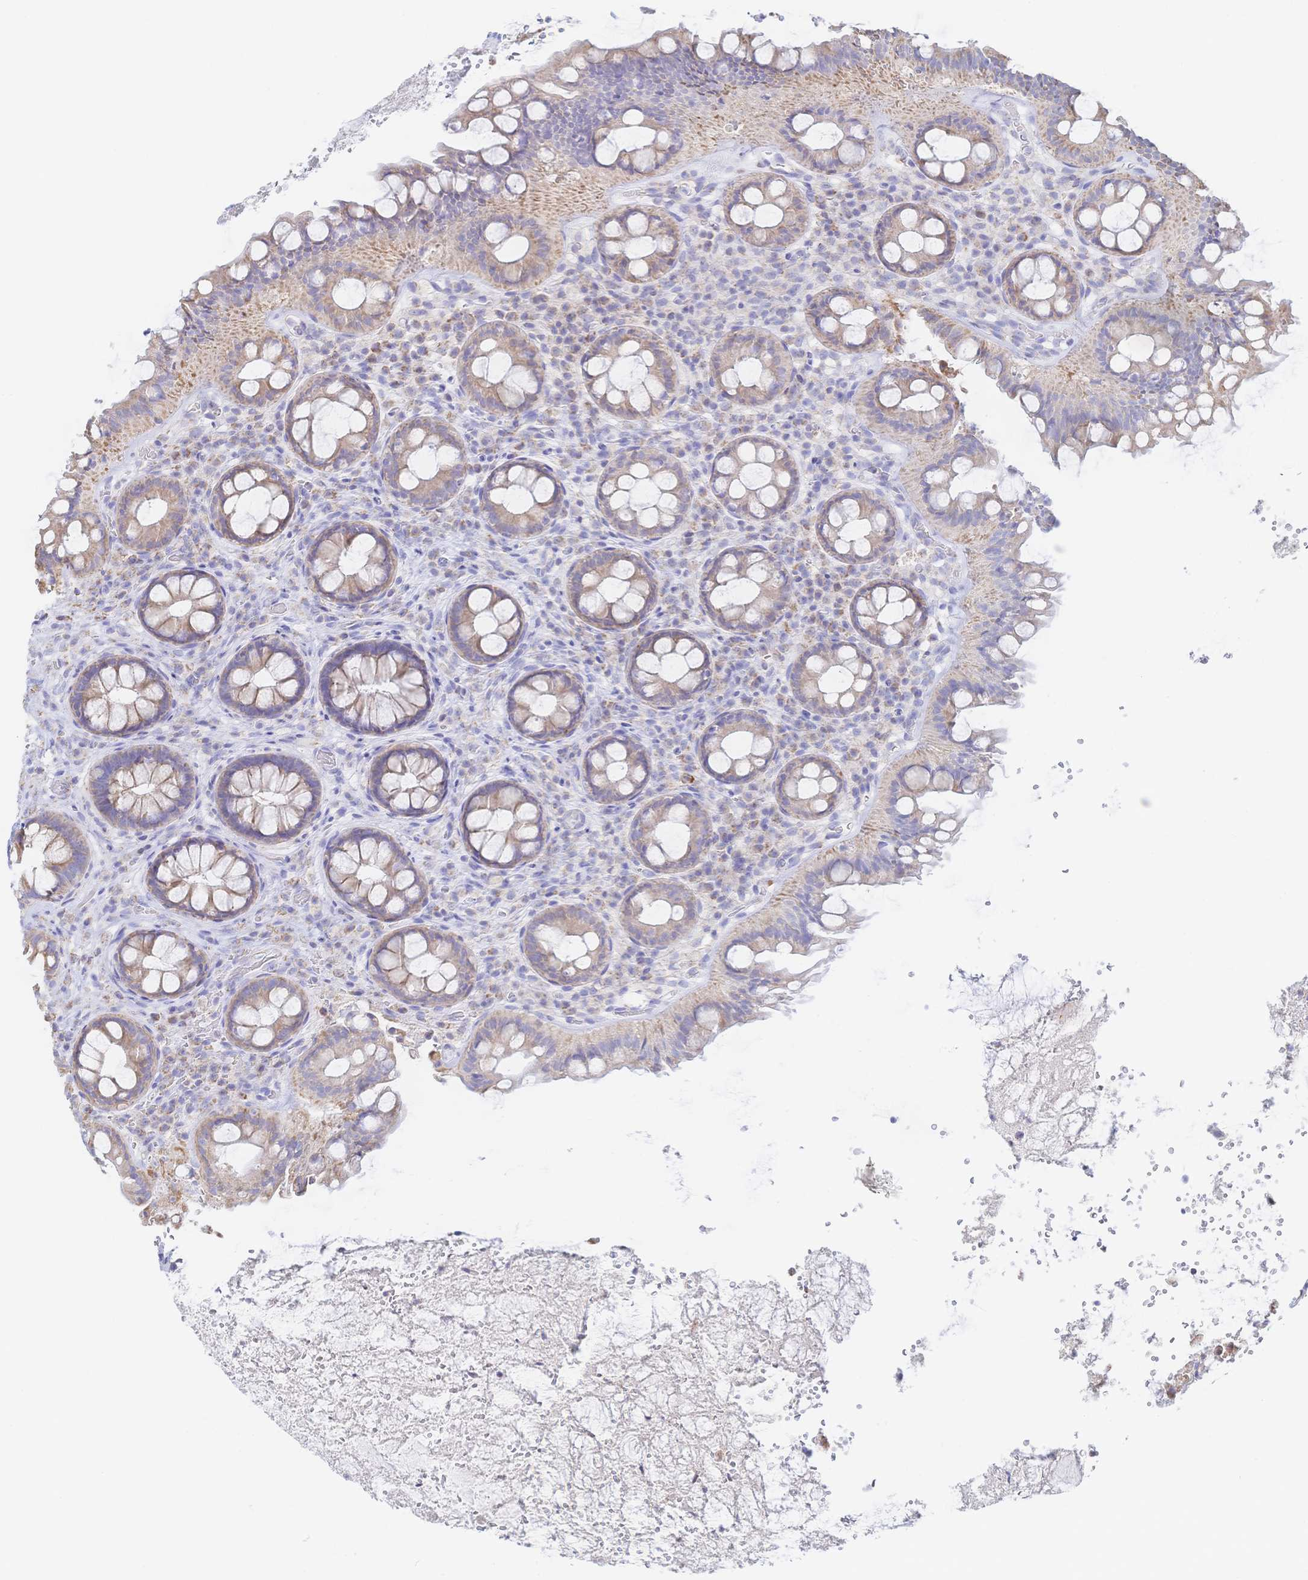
{"staining": {"intensity": "weak", "quantity": ">75%", "location": "cytoplasmic/membranous"}, "tissue": "rectum", "cell_type": "Glandular cells", "image_type": "normal", "snomed": [{"axis": "morphology", "description": "Normal tissue, NOS"}, {"axis": "topography", "description": "Rectum"}], "caption": "The micrograph reveals staining of normal rectum, revealing weak cytoplasmic/membranous protein positivity (brown color) within glandular cells.", "gene": "SYNGR4", "patient": {"sex": "female", "age": 69}}